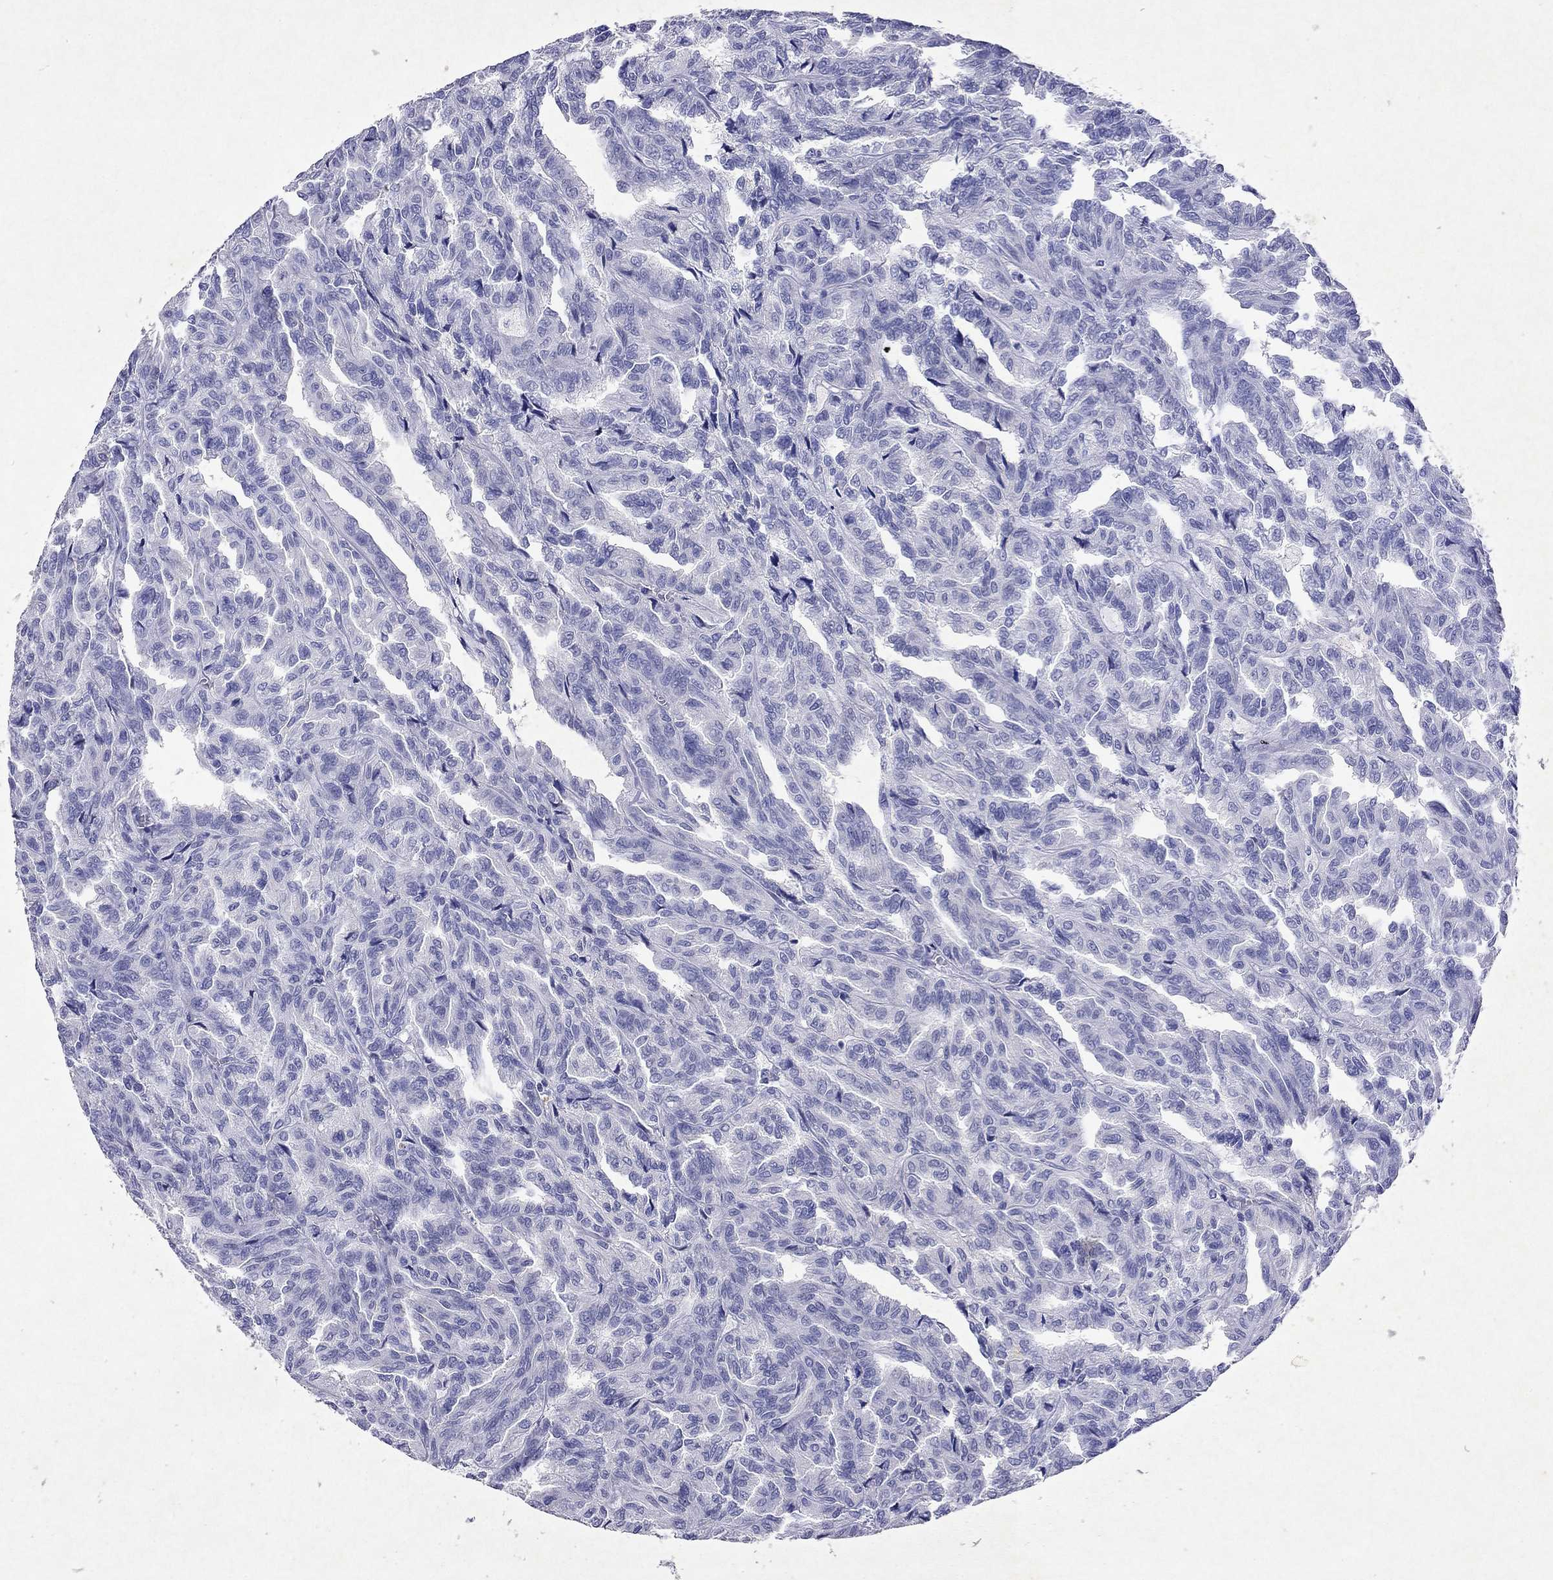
{"staining": {"intensity": "negative", "quantity": "none", "location": "none"}, "tissue": "renal cancer", "cell_type": "Tumor cells", "image_type": "cancer", "snomed": [{"axis": "morphology", "description": "Adenocarcinoma, NOS"}, {"axis": "topography", "description": "Kidney"}], "caption": "DAB immunohistochemical staining of renal cancer displays no significant staining in tumor cells.", "gene": "ARMC12", "patient": {"sex": "male", "age": 79}}